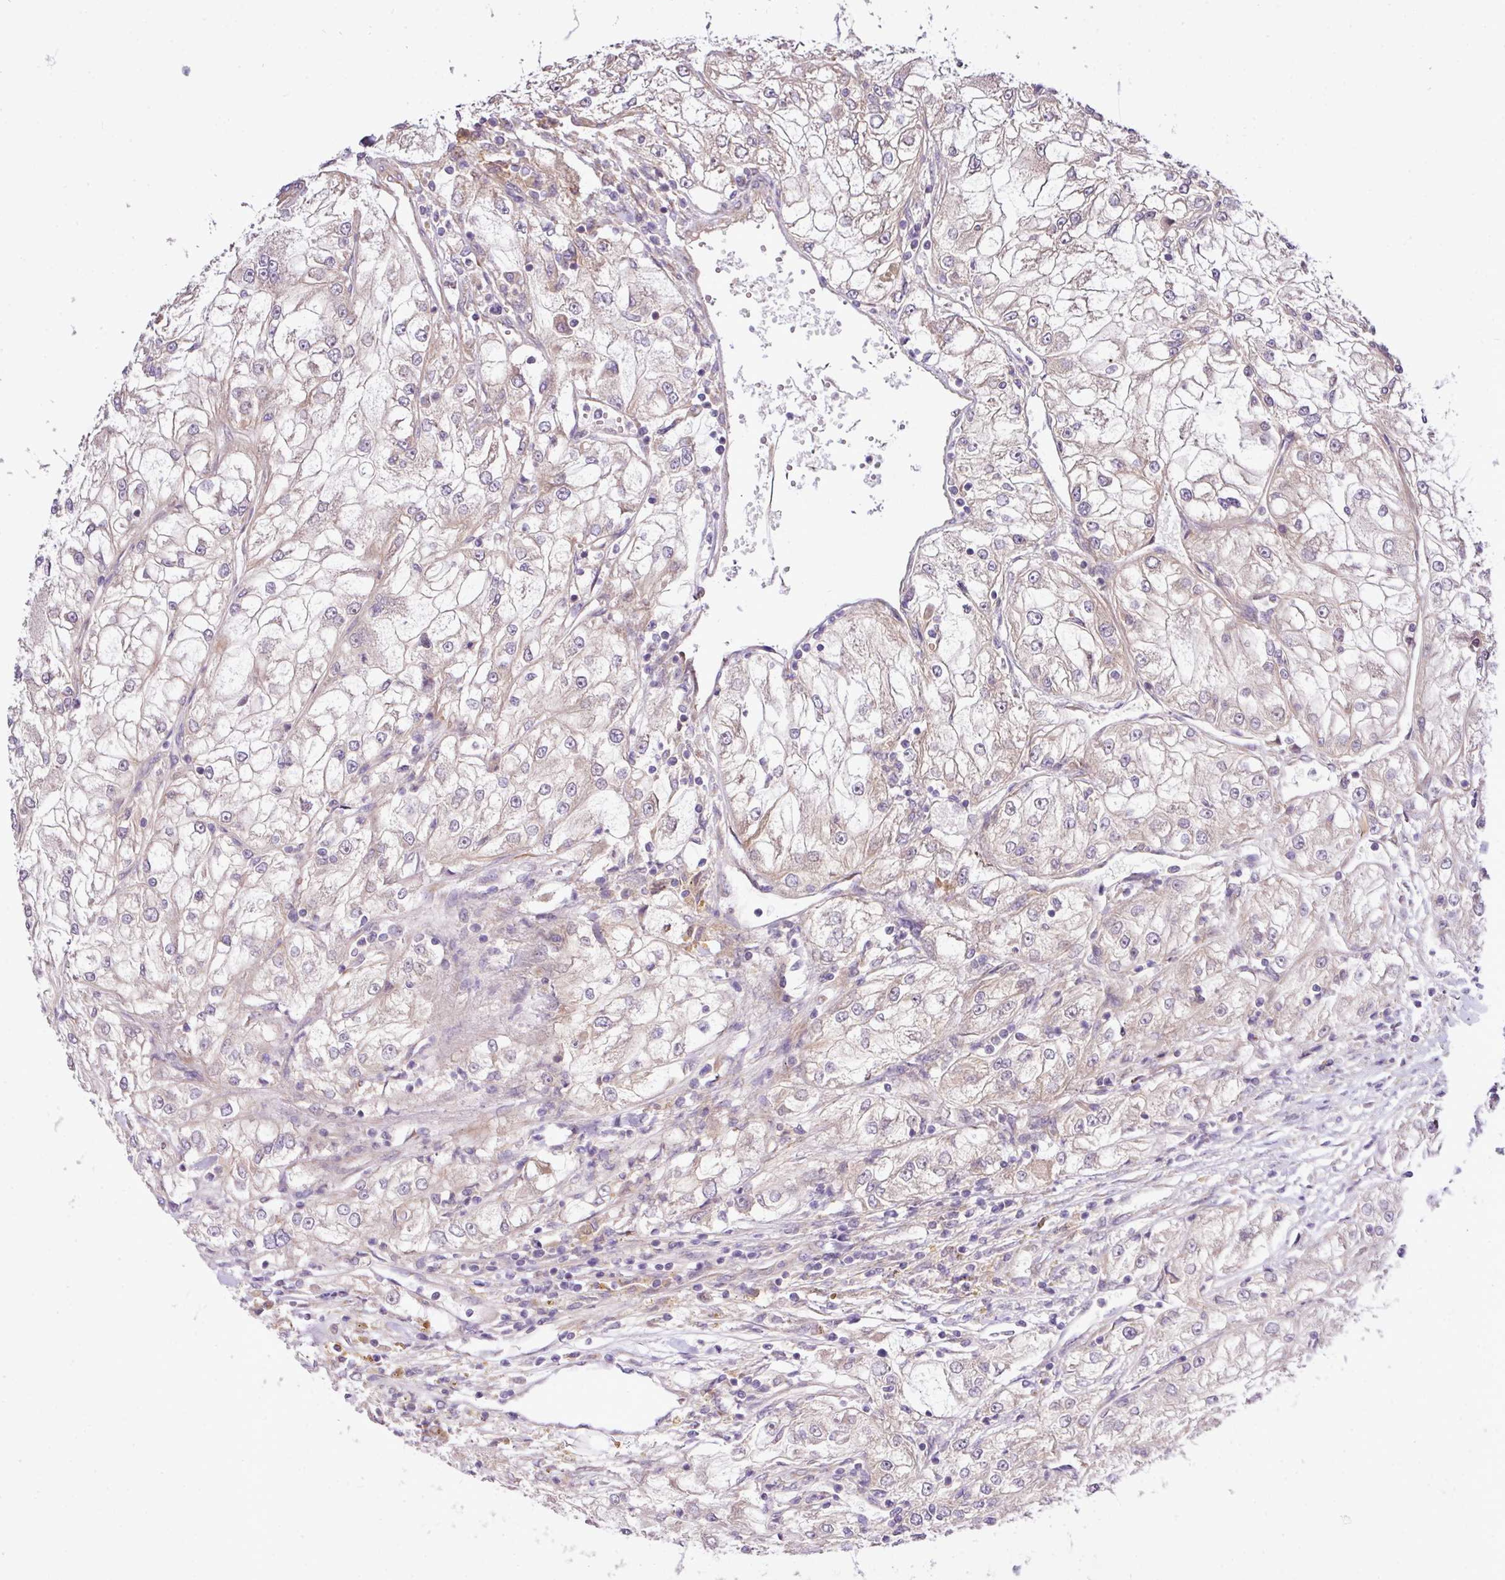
{"staining": {"intensity": "weak", "quantity": "25%-75%", "location": "cytoplasmic/membranous"}, "tissue": "renal cancer", "cell_type": "Tumor cells", "image_type": "cancer", "snomed": [{"axis": "morphology", "description": "Adenocarcinoma, NOS"}, {"axis": "topography", "description": "Kidney"}], "caption": "Immunohistochemistry (IHC) of renal cancer reveals low levels of weak cytoplasmic/membranous staining in approximately 25%-75% of tumor cells.", "gene": "TM2D2", "patient": {"sex": "female", "age": 72}}